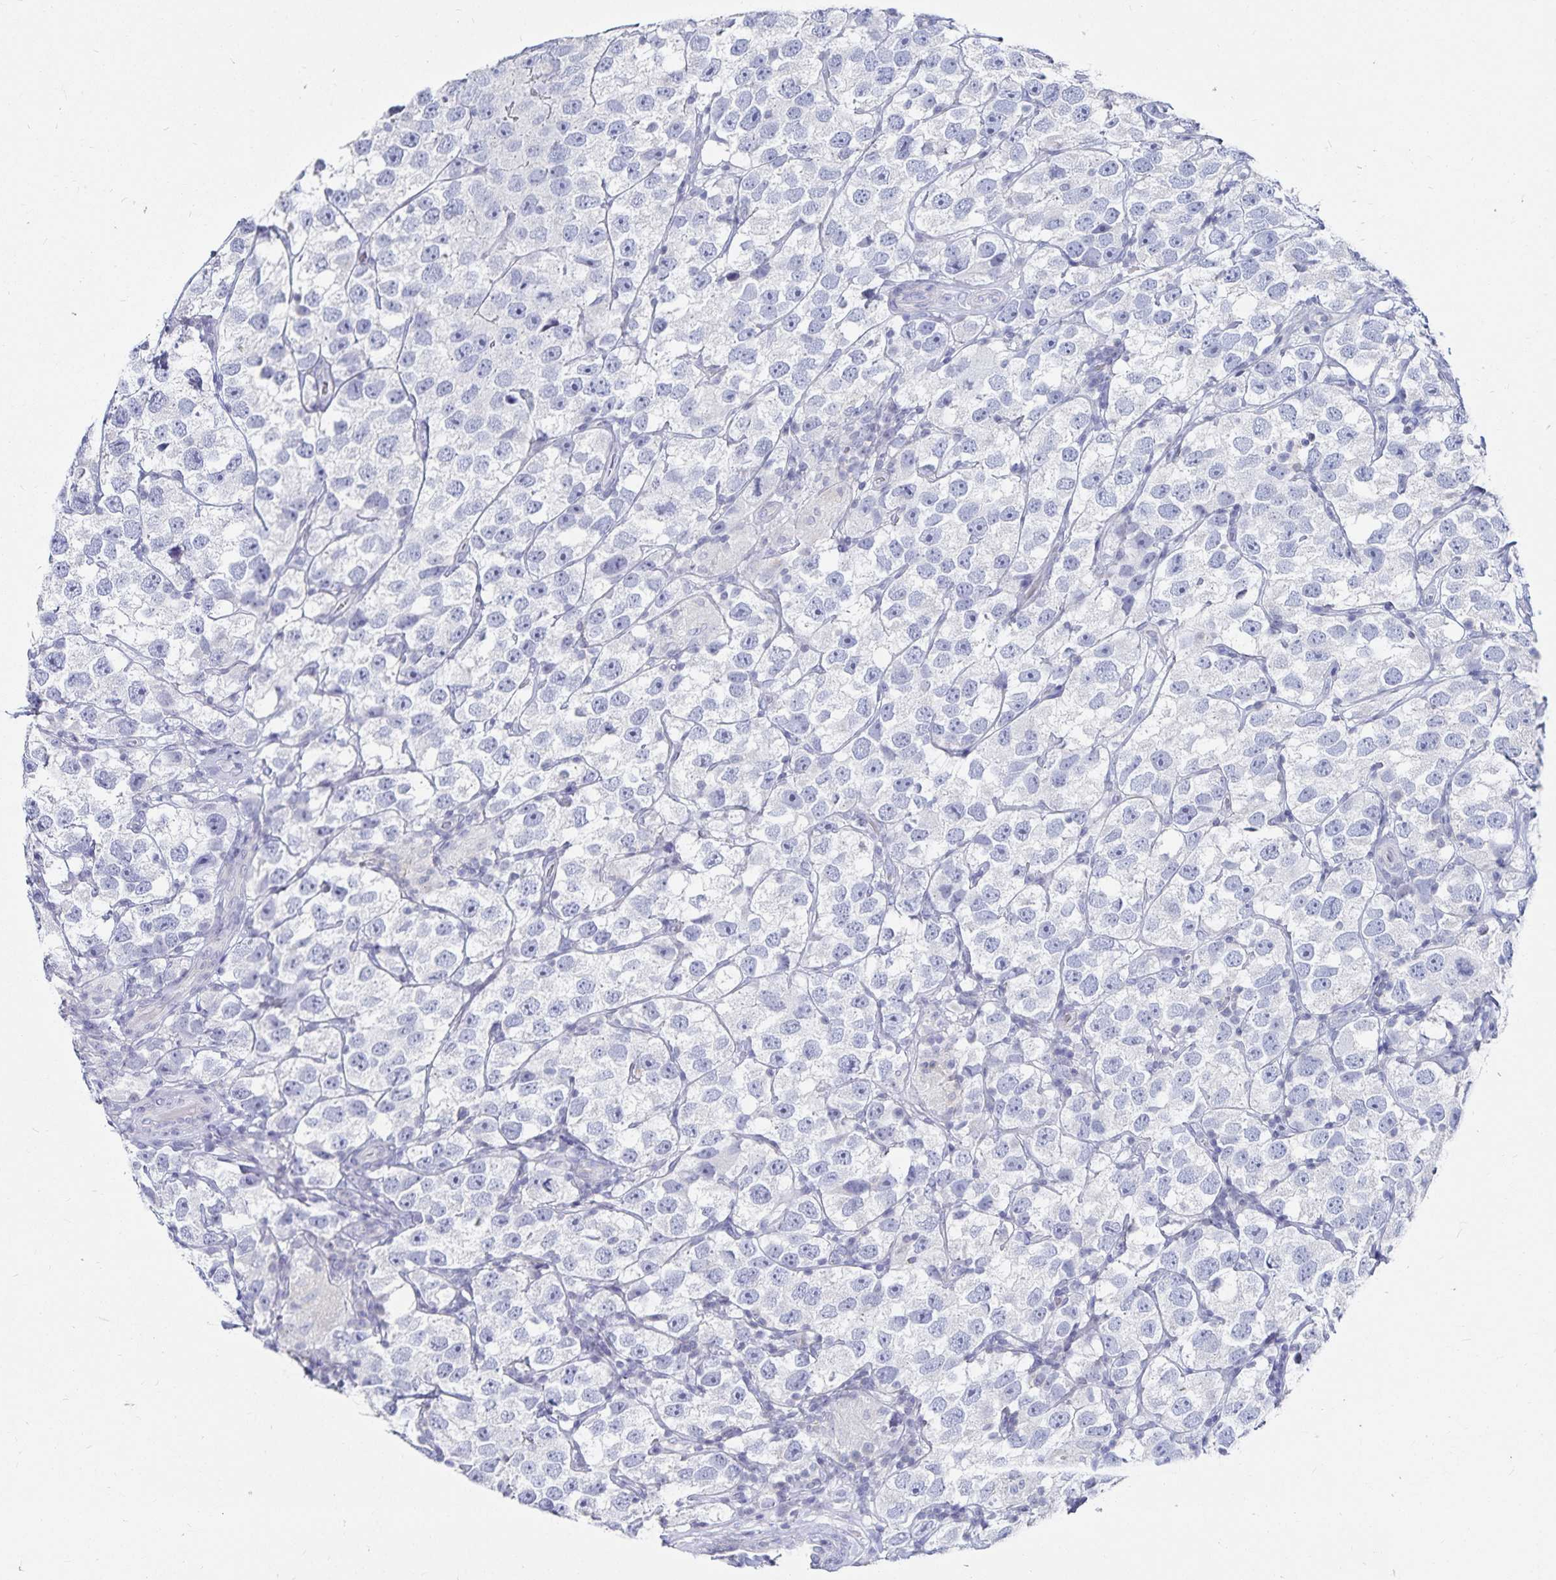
{"staining": {"intensity": "negative", "quantity": "none", "location": "none"}, "tissue": "testis cancer", "cell_type": "Tumor cells", "image_type": "cancer", "snomed": [{"axis": "morphology", "description": "Seminoma, NOS"}, {"axis": "topography", "description": "Testis"}], "caption": "The micrograph exhibits no significant expression in tumor cells of testis cancer (seminoma).", "gene": "TNIP1", "patient": {"sex": "male", "age": 26}}